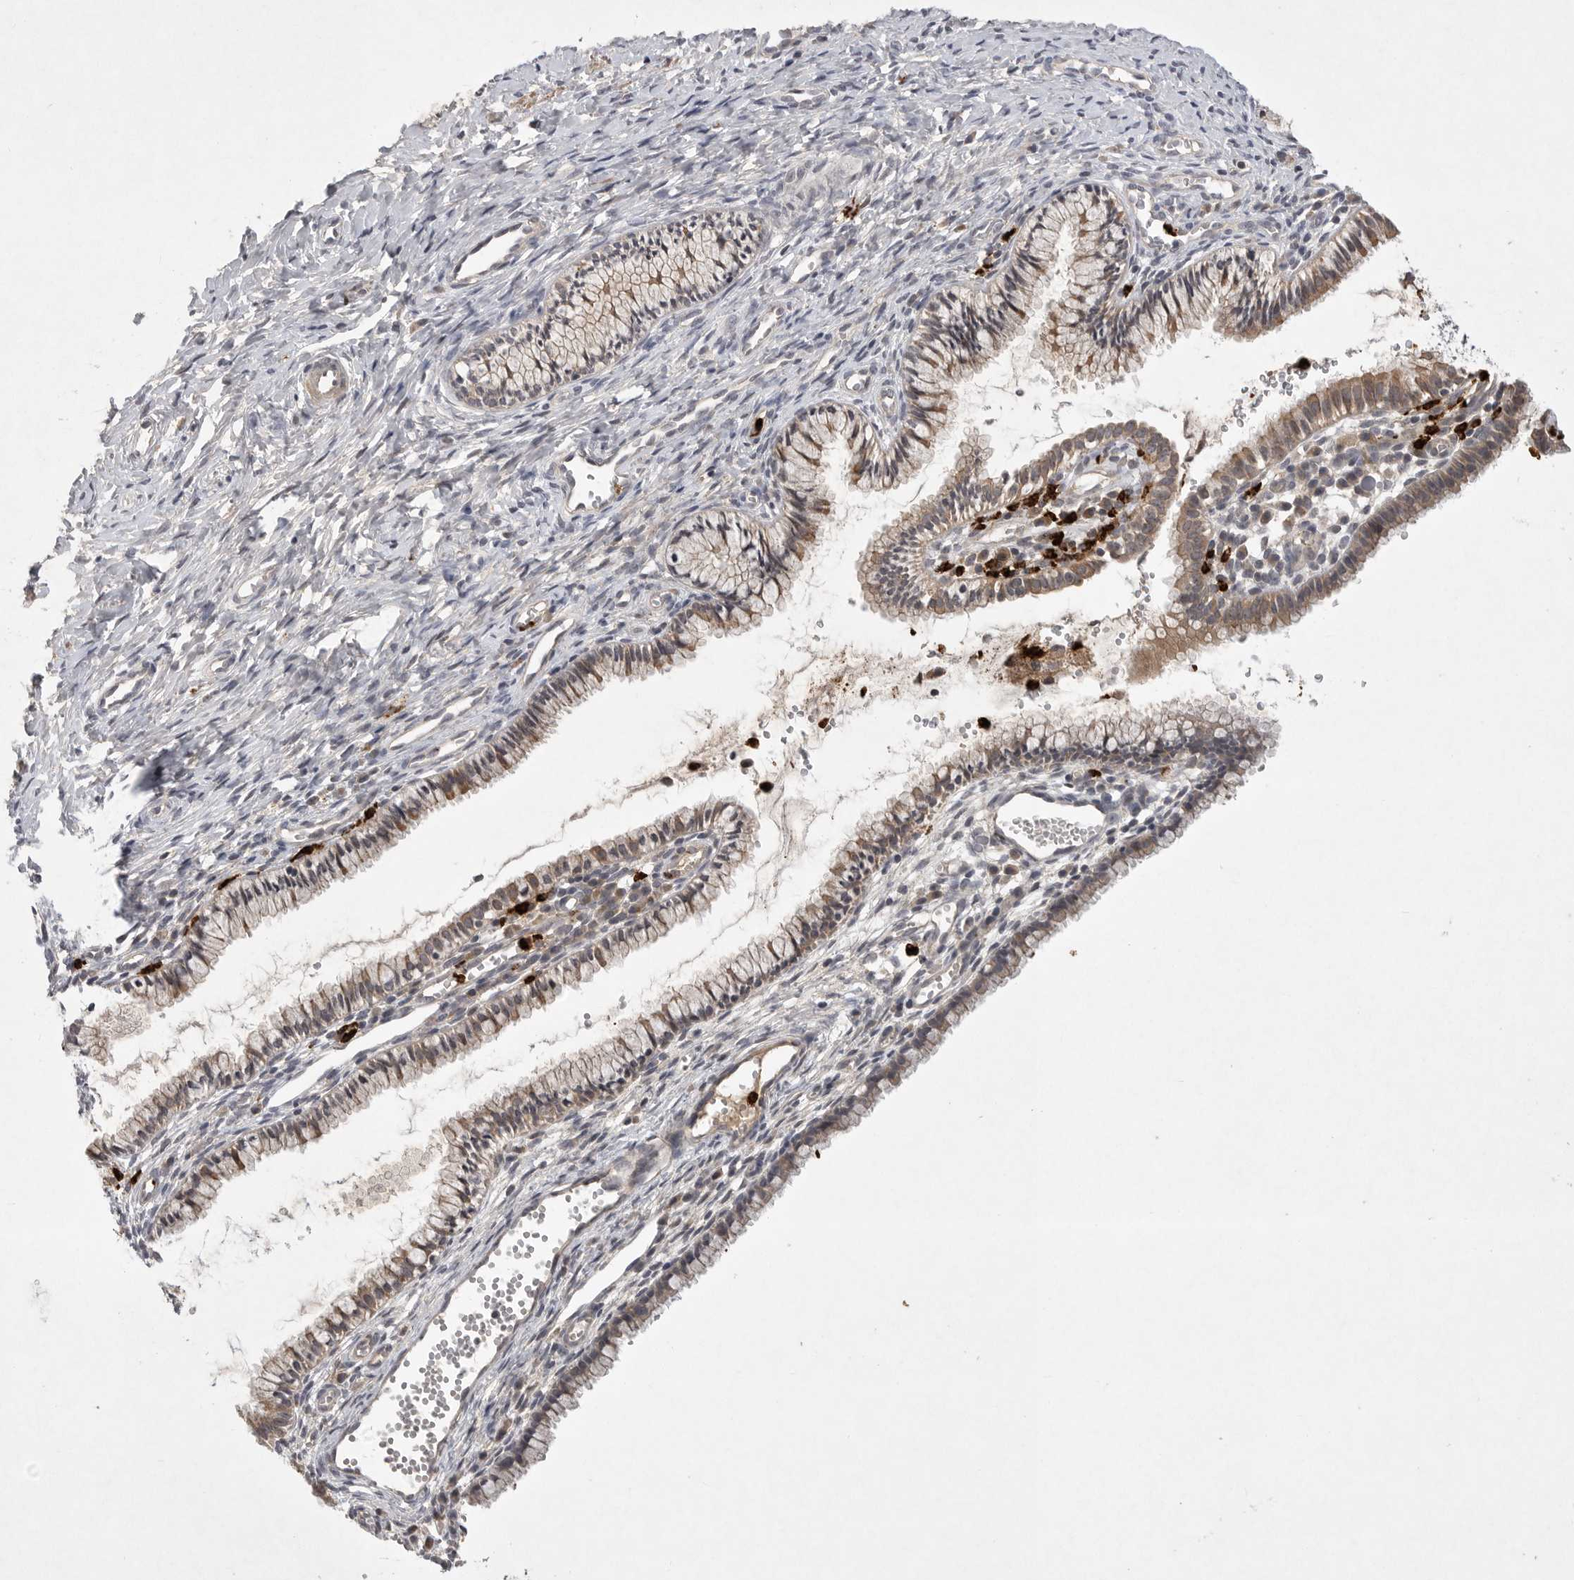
{"staining": {"intensity": "moderate", "quantity": ">75%", "location": "cytoplasmic/membranous"}, "tissue": "cervix", "cell_type": "Glandular cells", "image_type": "normal", "snomed": [{"axis": "morphology", "description": "Normal tissue, NOS"}, {"axis": "topography", "description": "Cervix"}], "caption": "Protein staining of unremarkable cervix reveals moderate cytoplasmic/membranous expression in approximately >75% of glandular cells.", "gene": "UBE3D", "patient": {"sex": "female", "age": 27}}